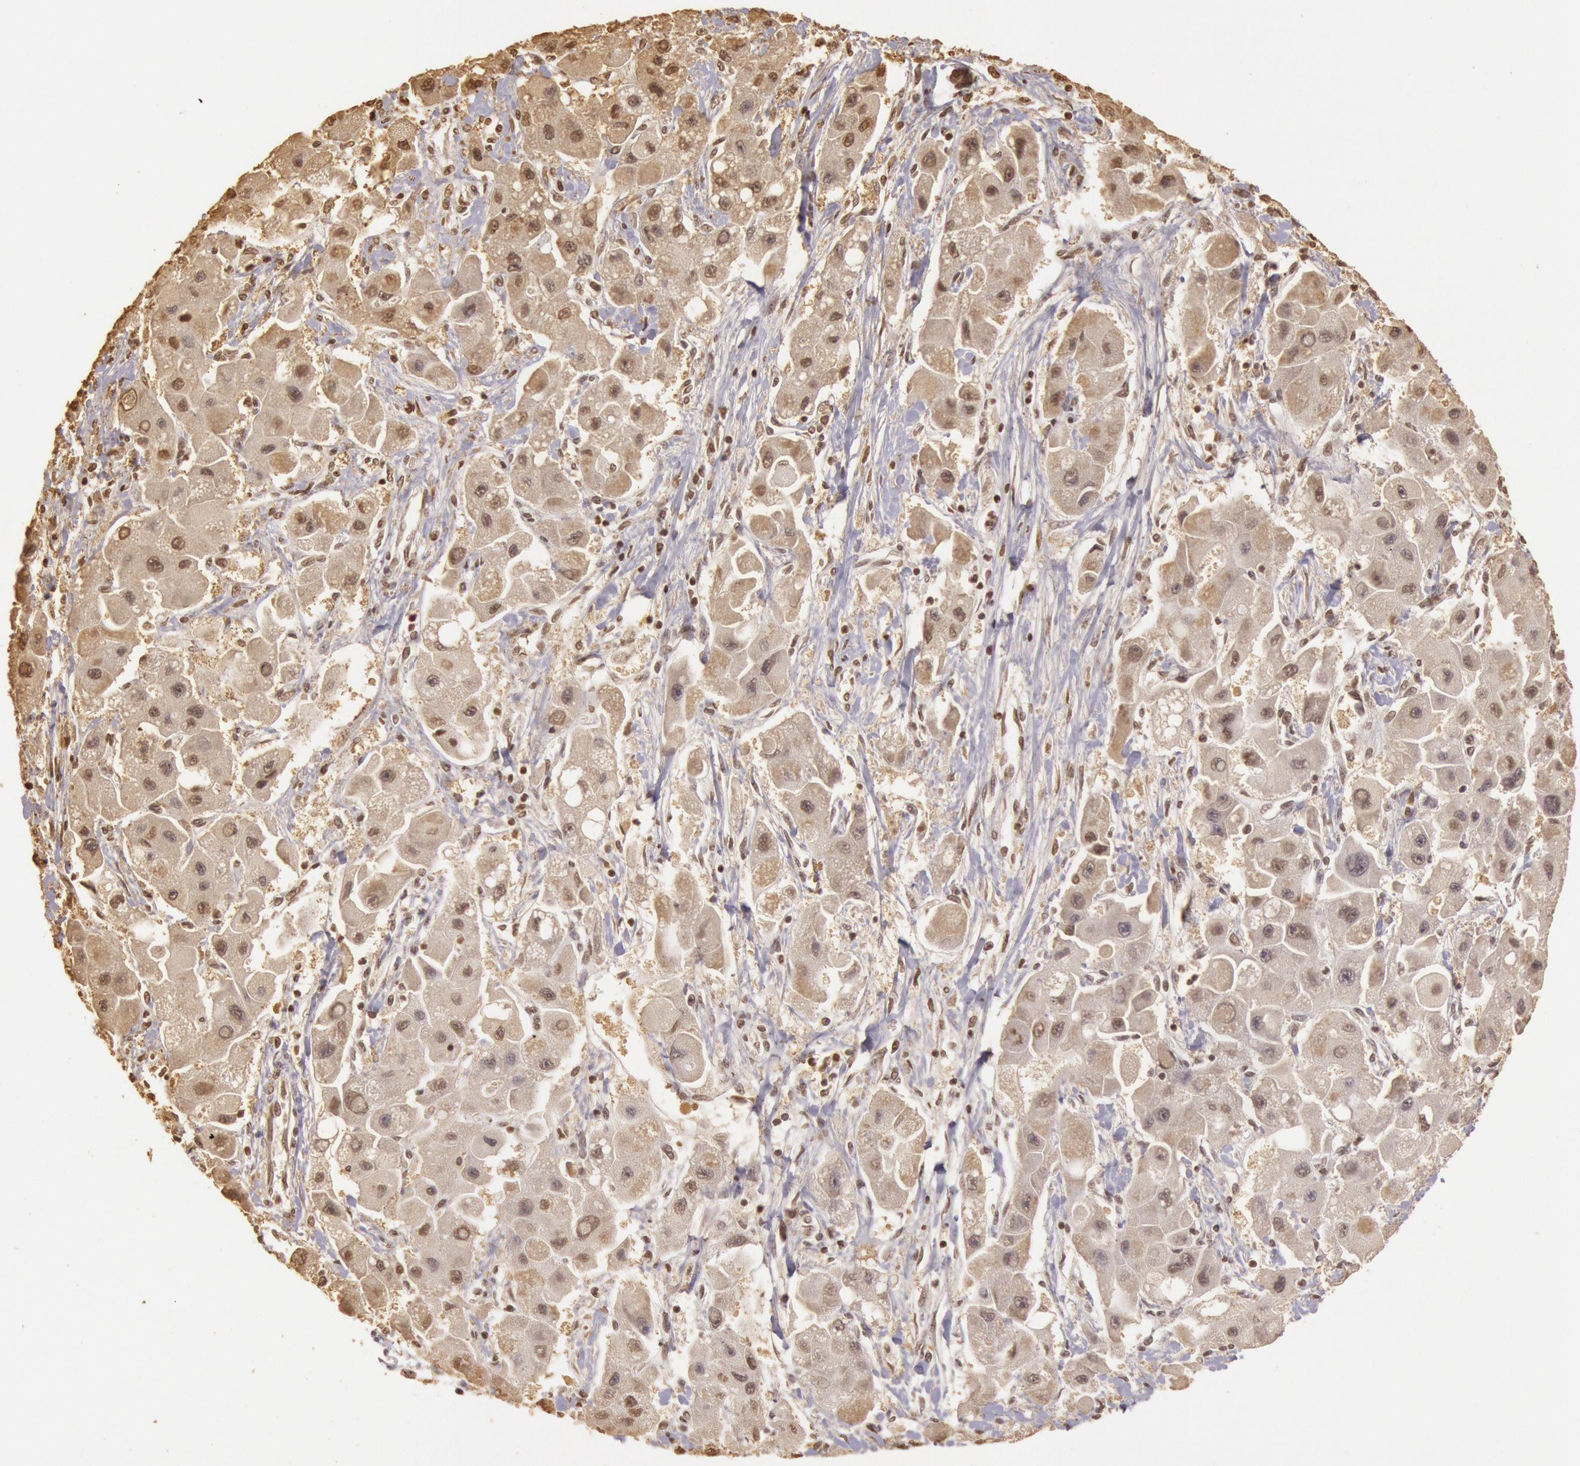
{"staining": {"intensity": "weak", "quantity": ">75%", "location": "cytoplasmic/membranous,nuclear"}, "tissue": "liver cancer", "cell_type": "Tumor cells", "image_type": "cancer", "snomed": [{"axis": "morphology", "description": "Carcinoma, Hepatocellular, NOS"}, {"axis": "topography", "description": "Liver"}], "caption": "Hepatocellular carcinoma (liver) tissue reveals weak cytoplasmic/membranous and nuclear expression in about >75% of tumor cells", "gene": "SOD1", "patient": {"sex": "male", "age": 24}}